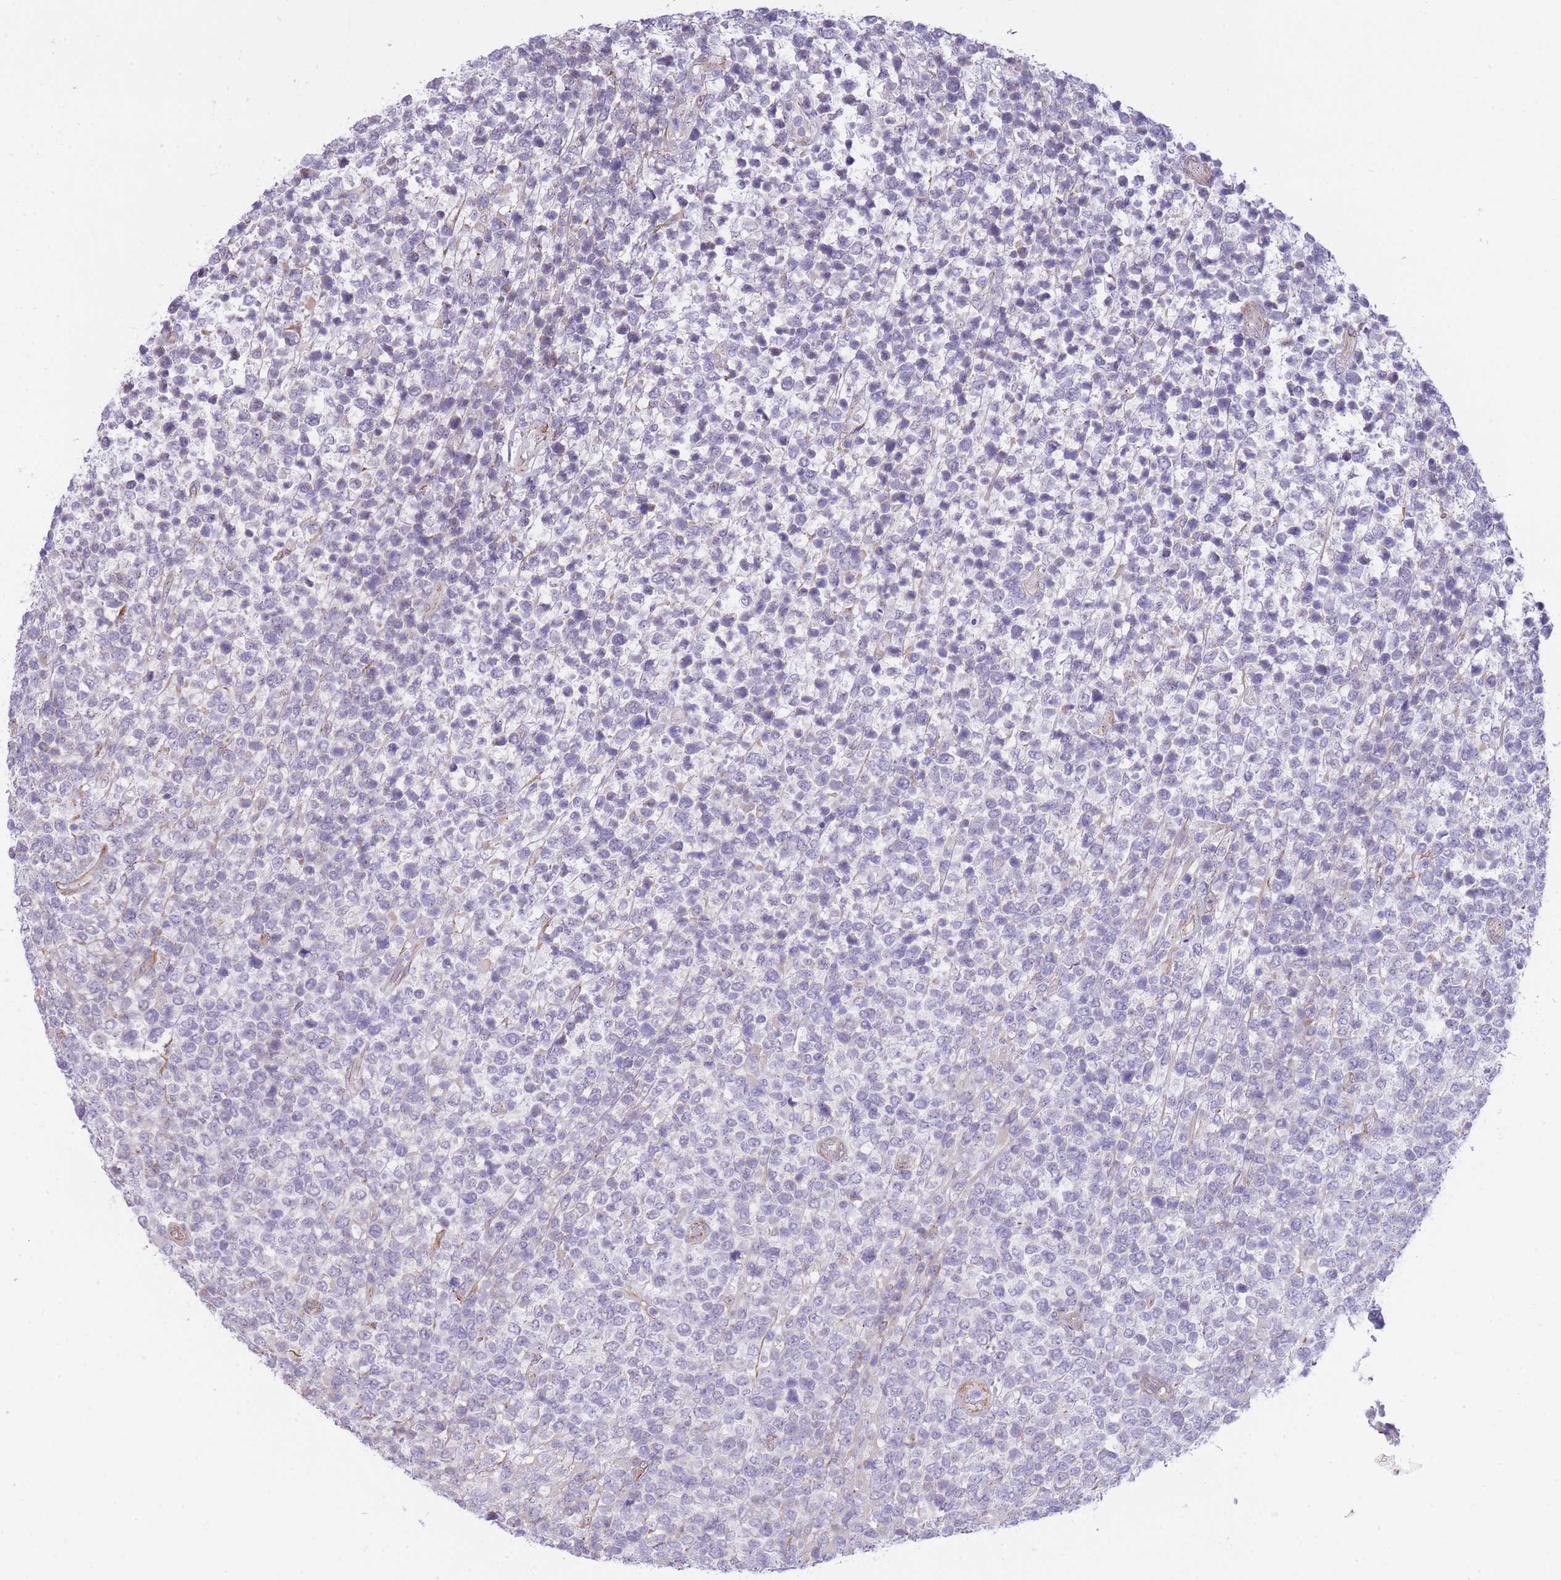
{"staining": {"intensity": "negative", "quantity": "none", "location": "none"}, "tissue": "lymphoma", "cell_type": "Tumor cells", "image_type": "cancer", "snomed": [{"axis": "morphology", "description": "Malignant lymphoma, non-Hodgkin's type, High grade"}, {"axis": "topography", "description": "Soft tissue"}], "caption": "Human malignant lymphoma, non-Hodgkin's type (high-grade) stained for a protein using immunohistochemistry displays no expression in tumor cells.", "gene": "PSG8", "patient": {"sex": "female", "age": 56}}